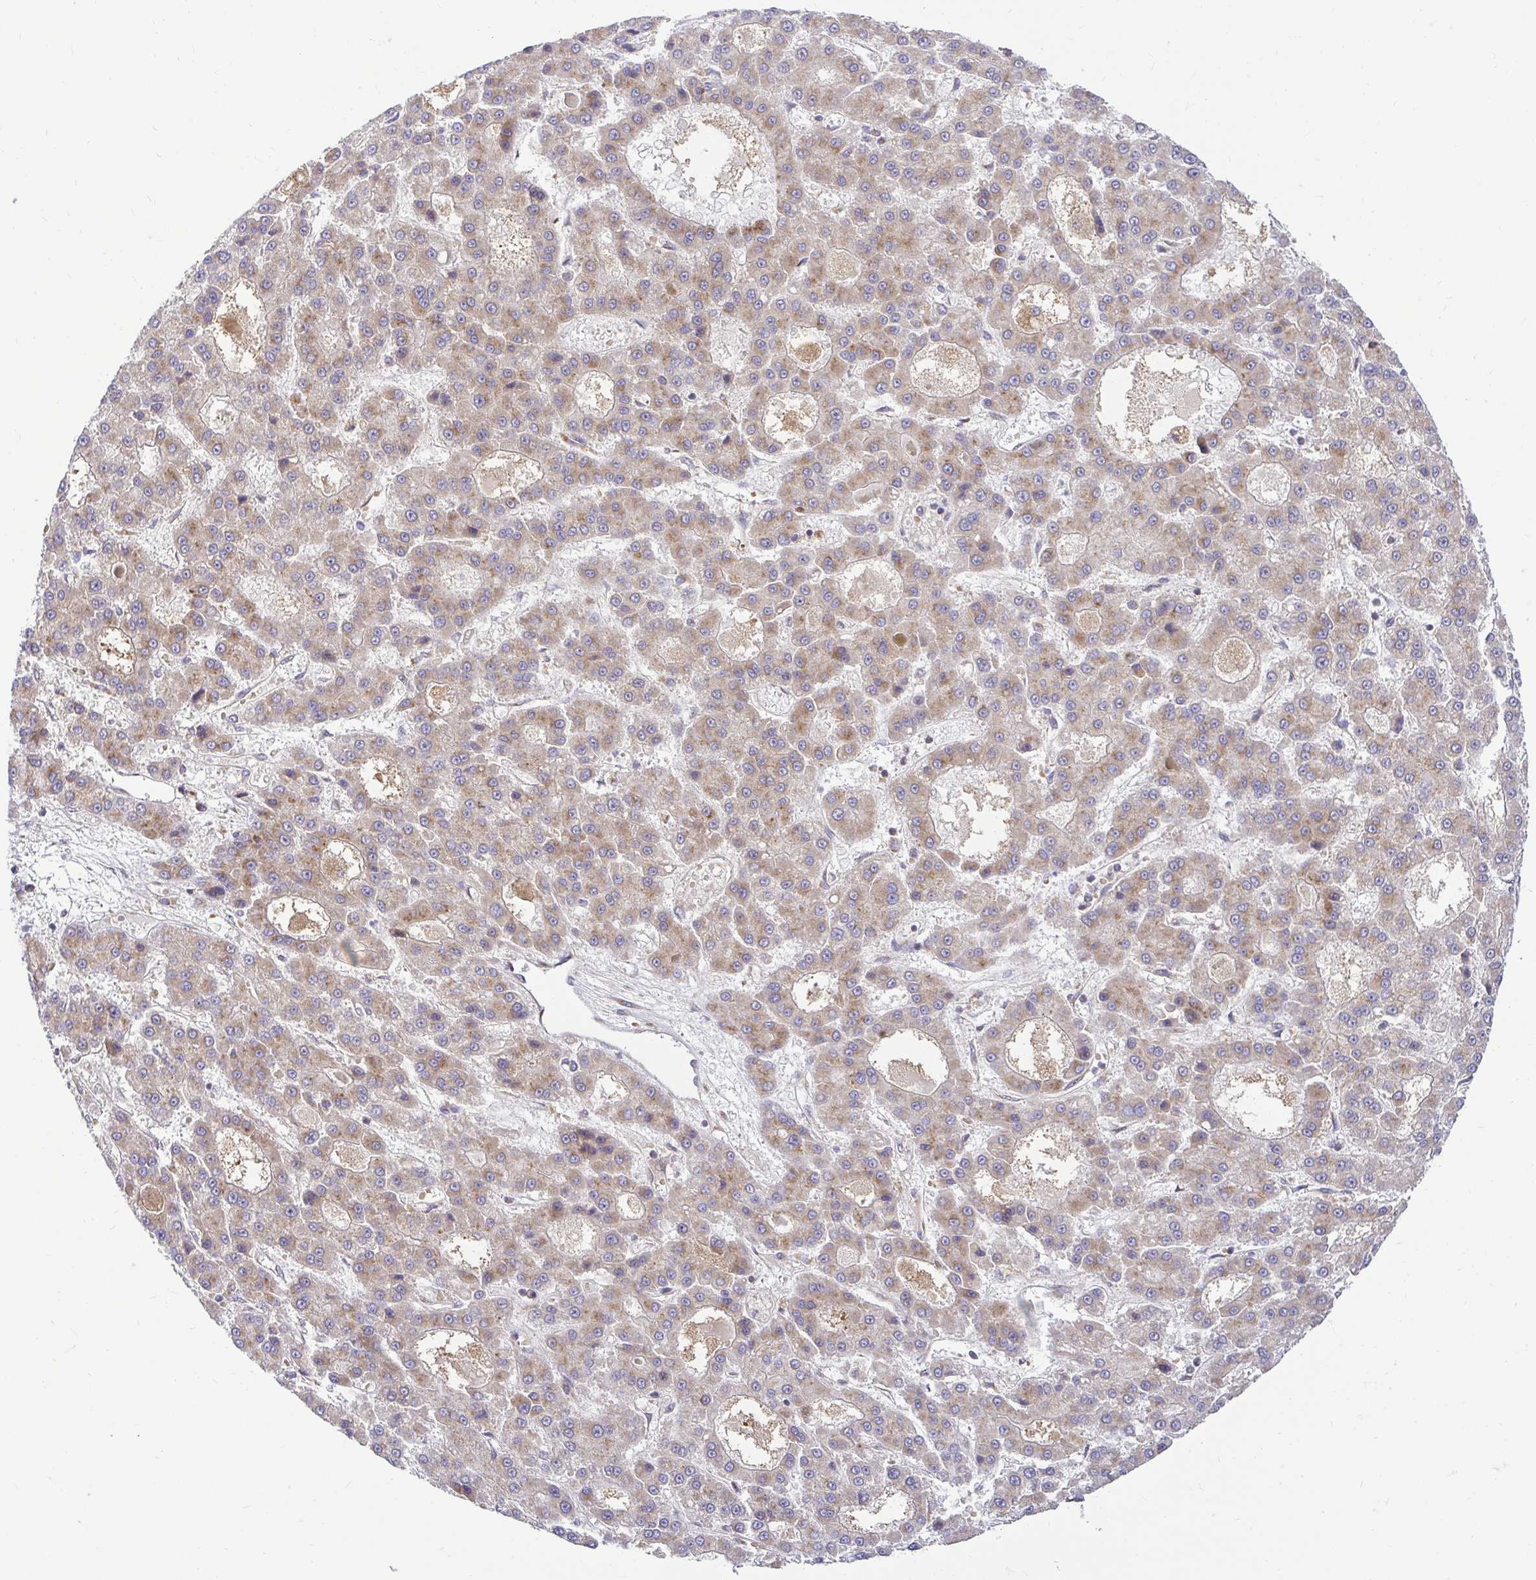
{"staining": {"intensity": "moderate", "quantity": ">75%", "location": "cytoplasmic/membranous"}, "tissue": "liver cancer", "cell_type": "Tumor cells", "image_type": "cancer", "snomed": [{"axis": "morphology", "description": "Carcinoma, Hepatocellular, NOS"}, {"axis": "topography", "description": "Liver"}], "caption": "A brown stain shows moderate cytoplasmic/membranous positivity of a protein in human hepatocellular carcinoma (liver) tumor cells.", "gene": "VTI1B", "patient": {"sex": "male", "age": 70}}